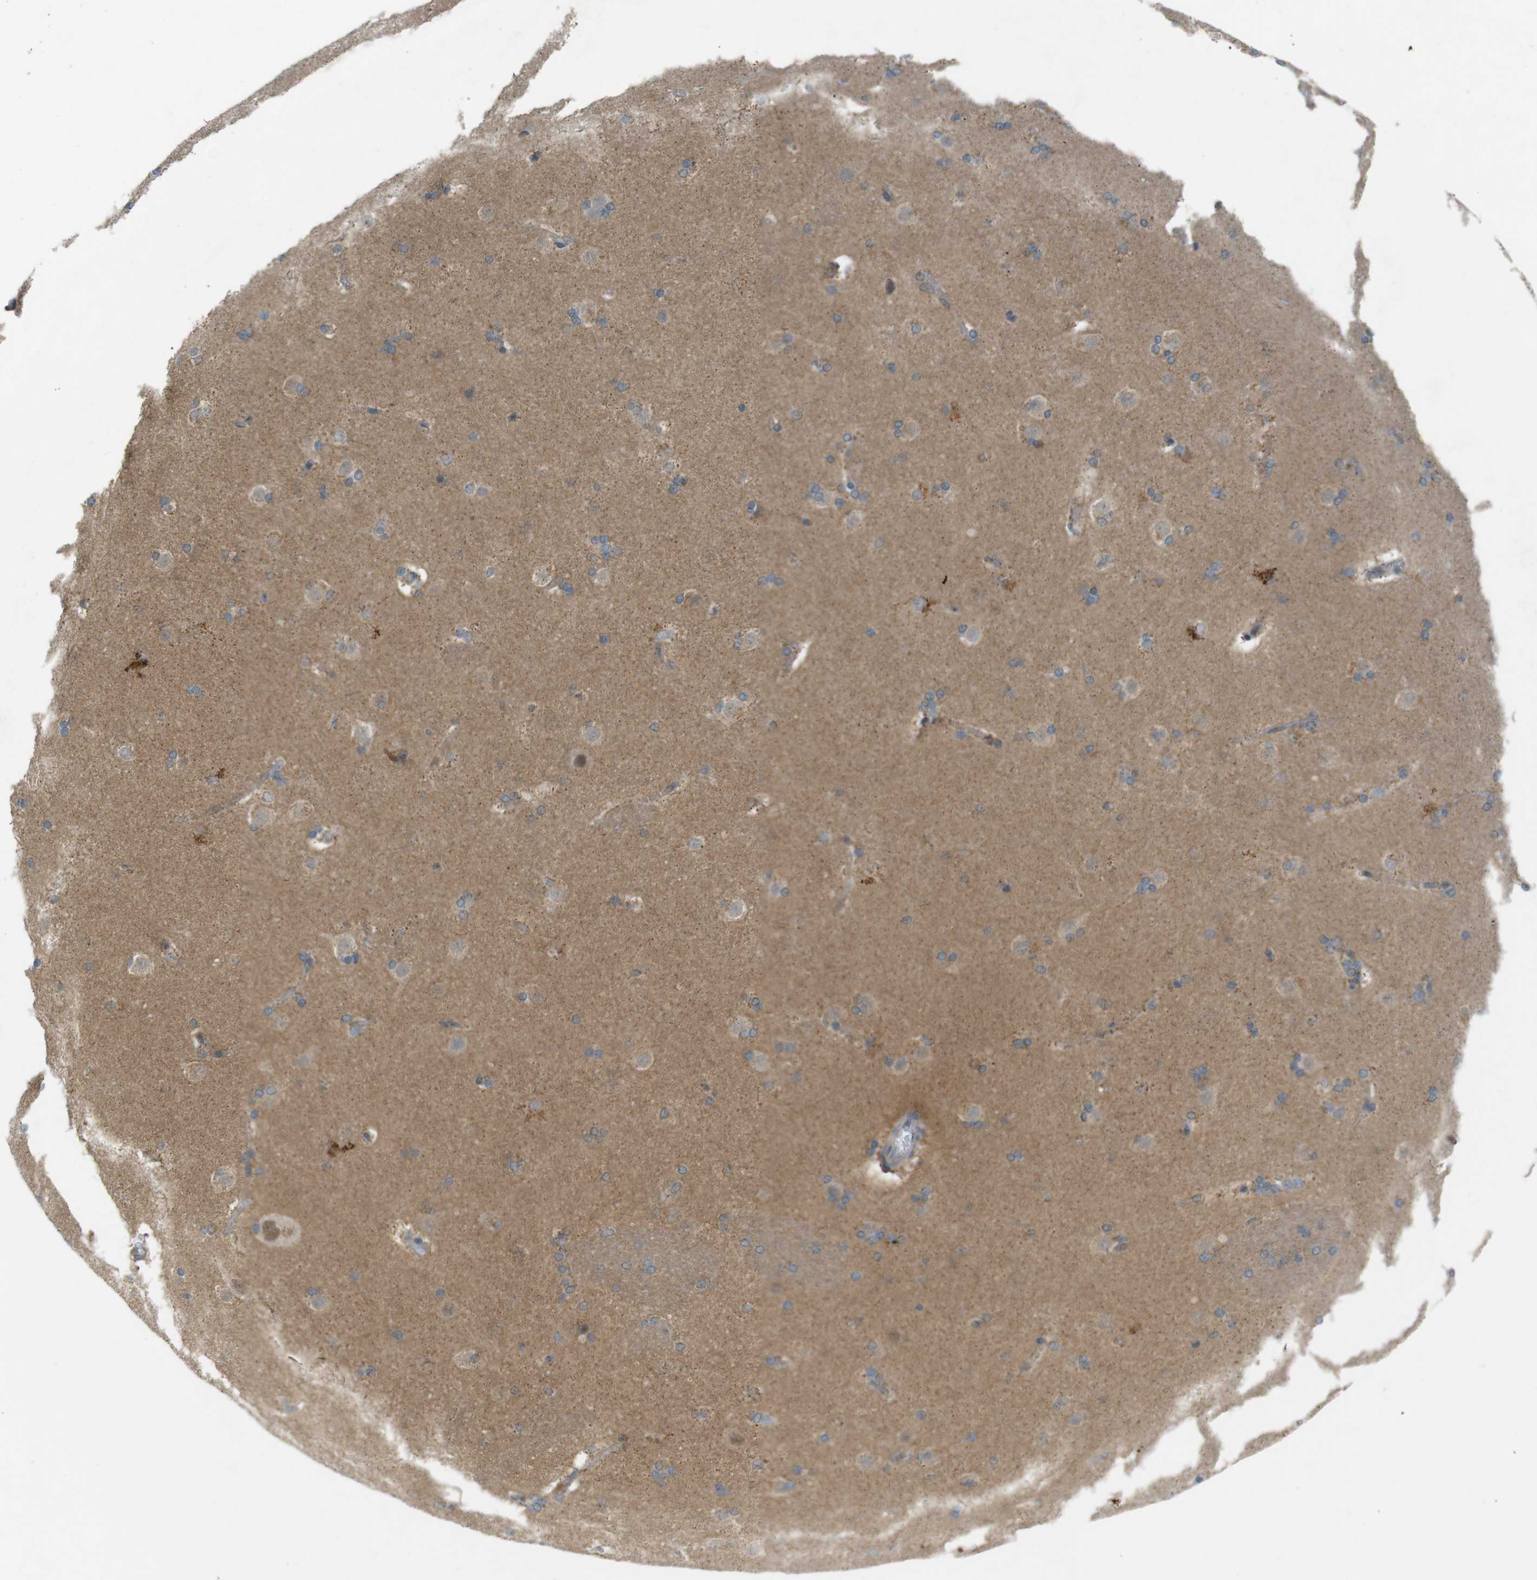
{"staining": {"intensity": "moderate", "quantity": "25%-75%", "location": "cytoplasmic/membranous"}, "tissue": "caudate", "cell_type": "Glial cells", "image_type": "normal", "snomed": [{"axis": "morphology", "description": "Normal tissue, NOS"}, {"axis": "topography", "description": "Lateral ventricle wall"}], "caption": "Caudate was stained to show a protein in brown. There is medium levels of moderate cytoplasmic/membranous positivity in approximately 25%-75% of glial cells.", "gene": "ZDHHC20", "patient": {"sex": "female", "age": 19}}